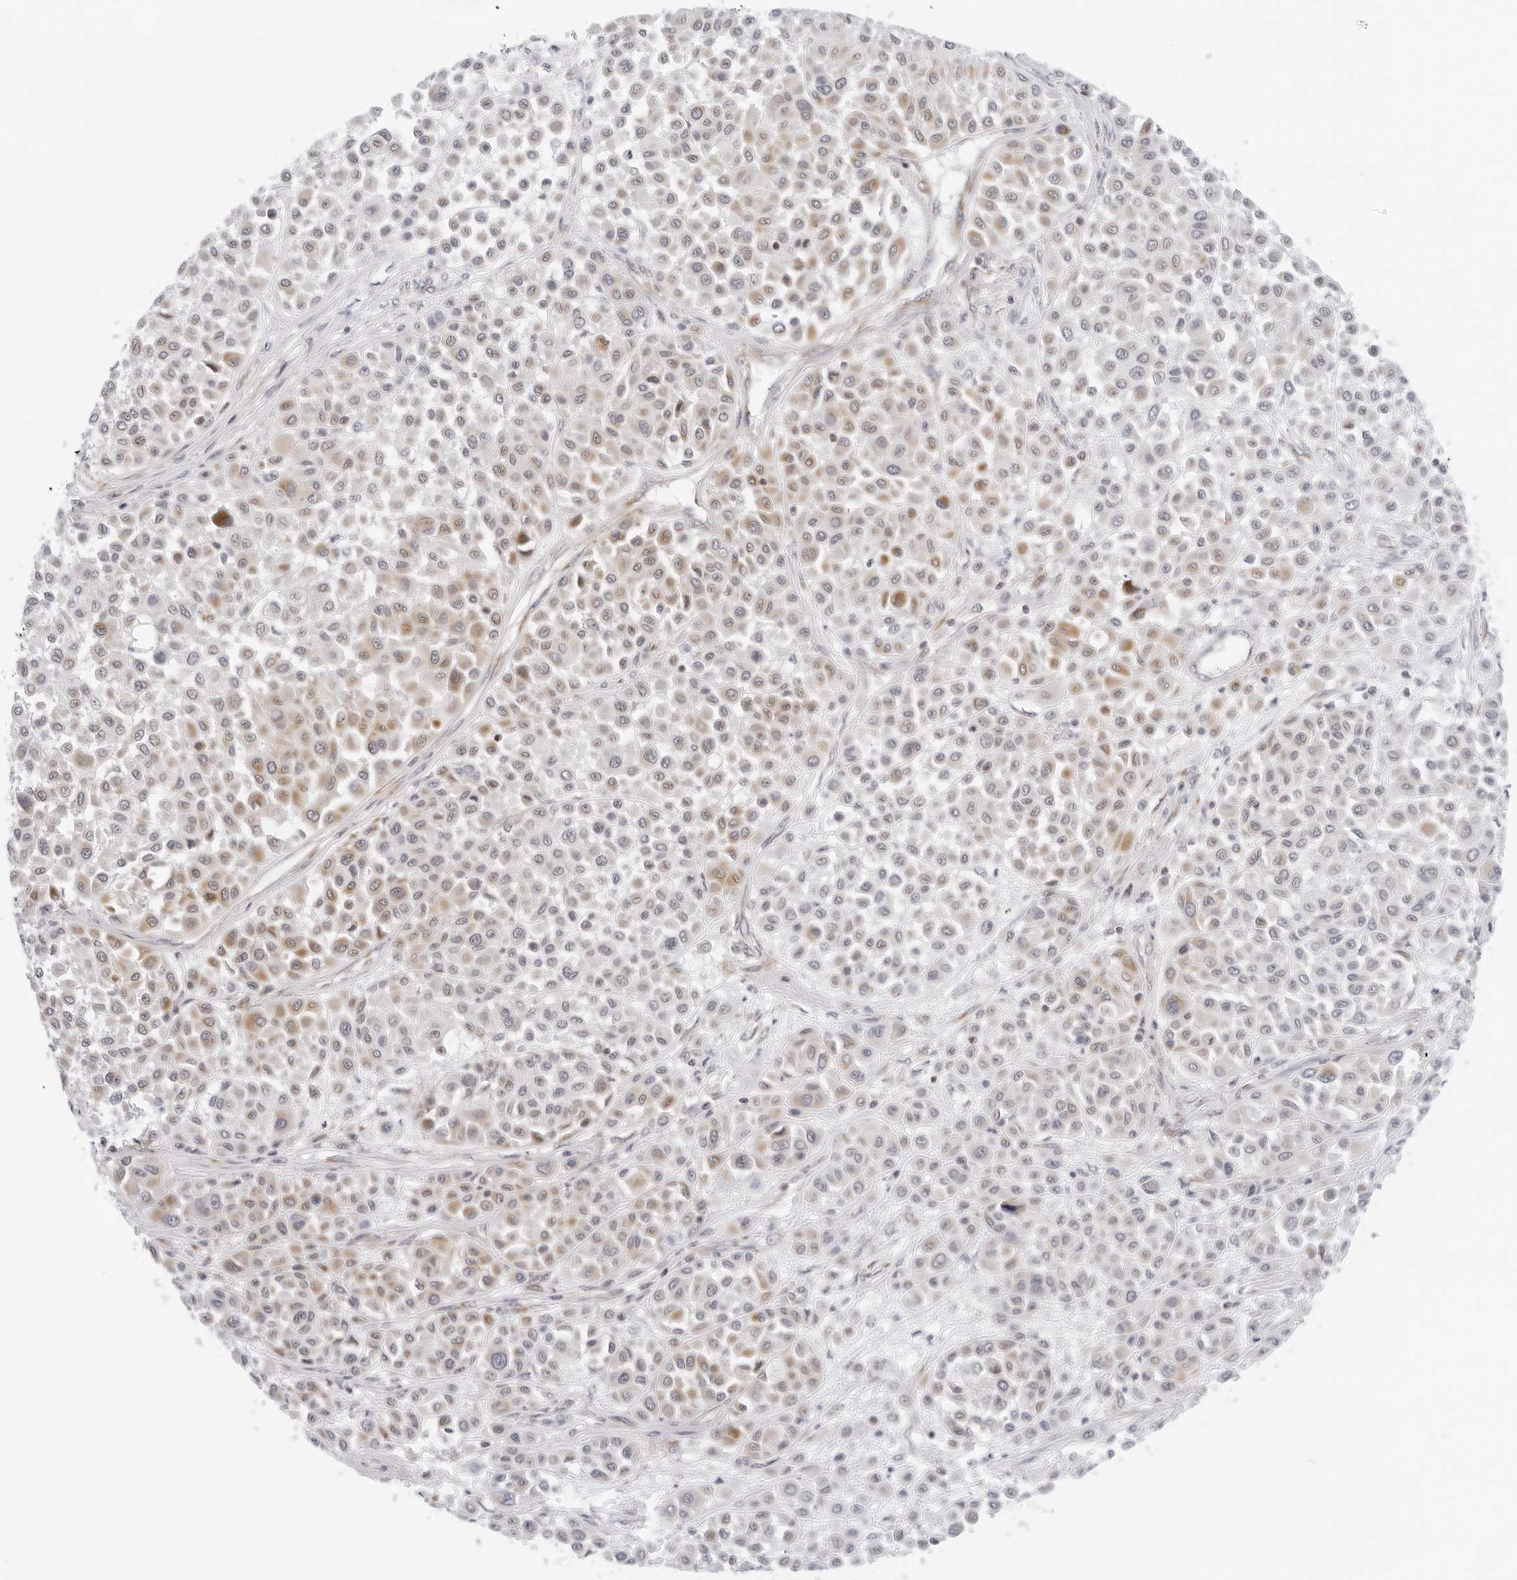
{"staining": {"intensity": "moderate", "quantity": "<25%", "location": "cytoplasmic/membranous"}, "tissue": "melanoma", "cell_type": "Tumor cells", "image_type": "cancer", "snomed": [{"axis": "morphology", "description": "Malignant melanoma, Metastatic site"}, {"axis": "topography", "description": "Soft tissue"}], "caption": "The photomicrograph displays staining of melanoma, revealing moderate cytoplasmic/membranous protein staining (brown color) within tumor cells.", "gene": "CIART", "patient": {"sex": "male", "age": 41}}